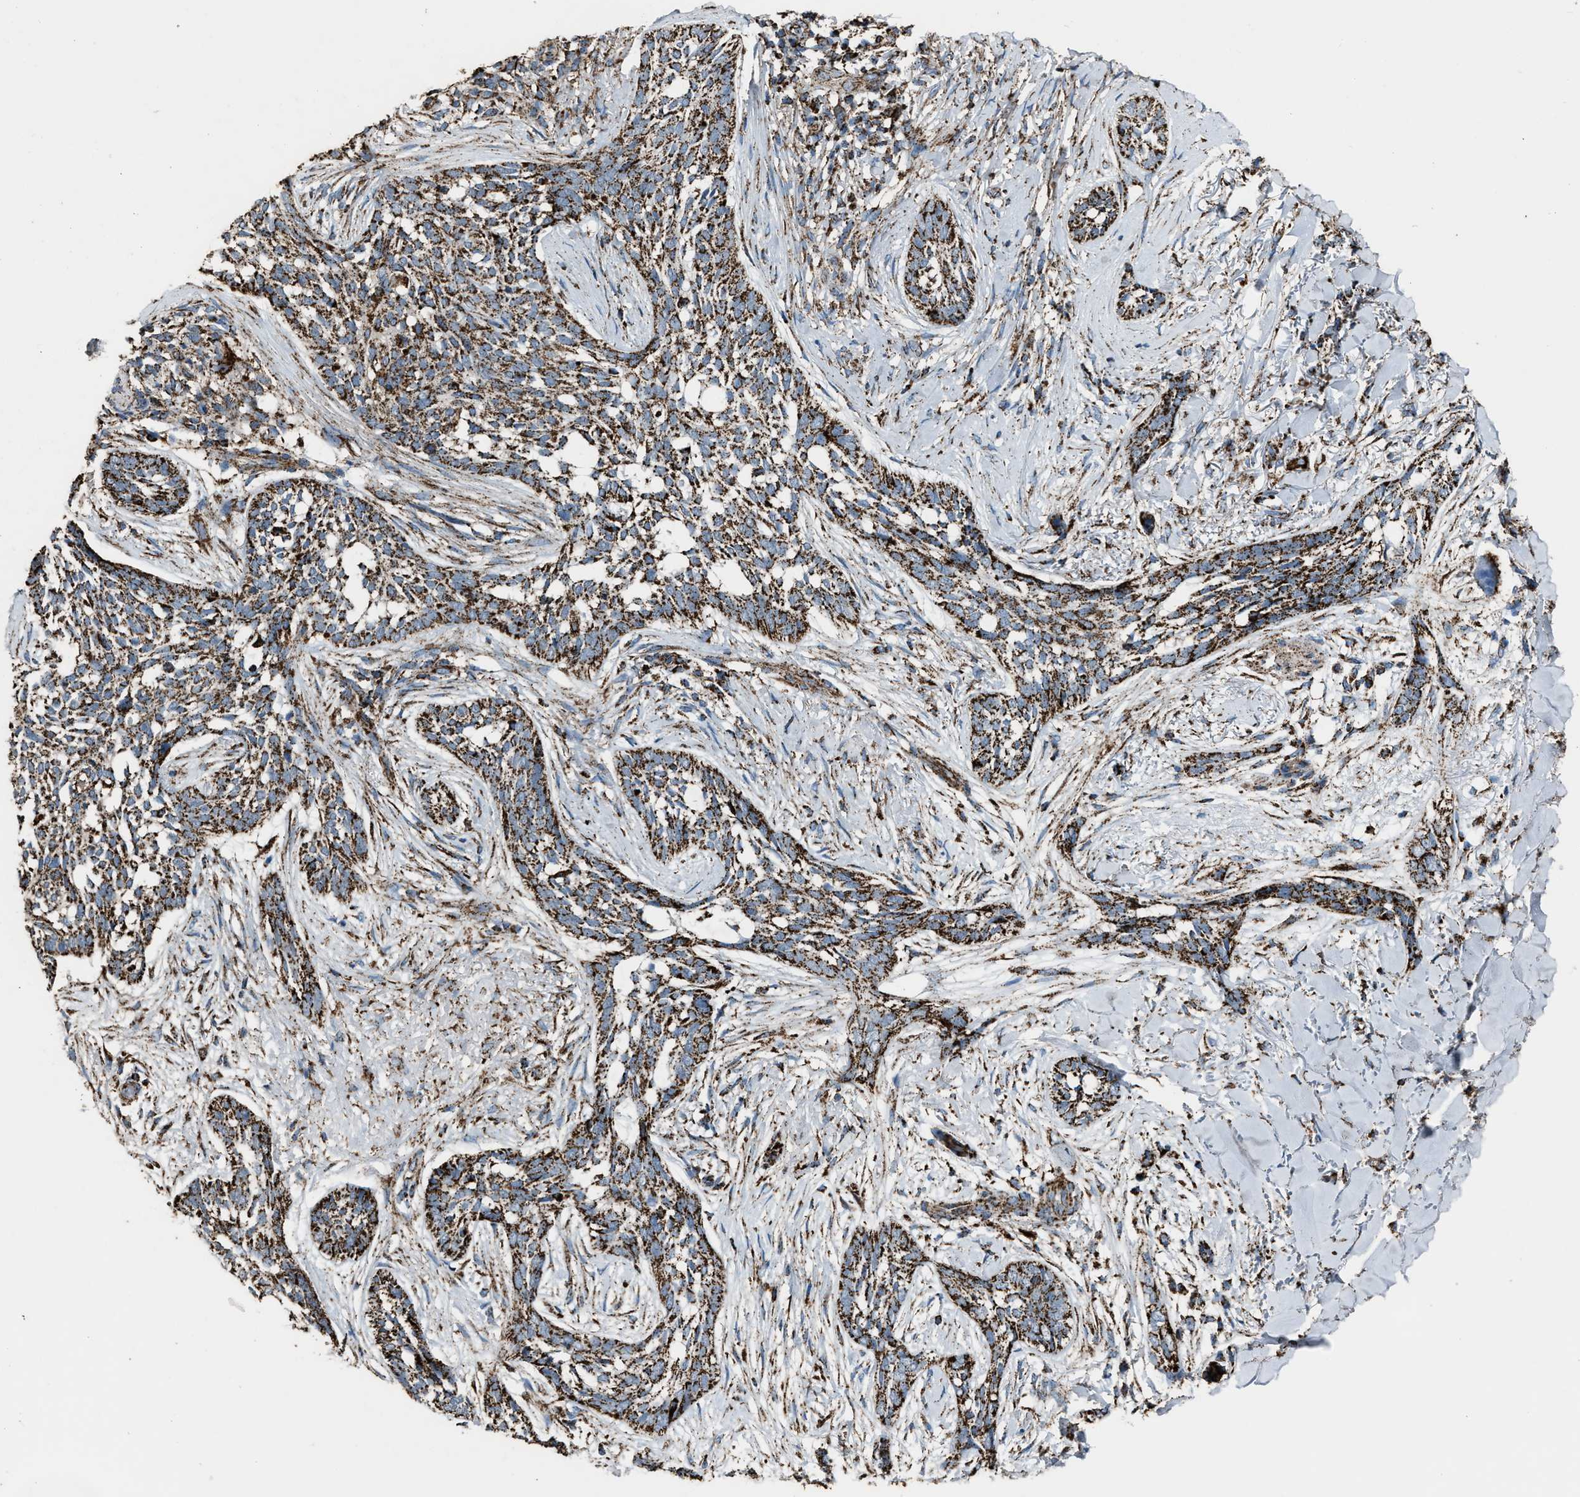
{"staining": {"intensity": "strong", "quantity": ">75%", "location": "cytoplasmic/membranous"}, "tissue": "skin cancer", "cell_type": "Tumor cells", "image_type": "cancer", "snomed": [{"axis": "morphology", "description": "Basal cell carcinoma"}, {"axis": "topography", "description": "Skin"}], "caption": "There is high levels of strong cytoplasmic/membranous expression in tumor cells of skin cancer (basal cell carcinoma), as demonstrated by immunohistochemical staining (brown color).", "gene": "MDH2", "patient": {"sex": "female", "age": 88}}